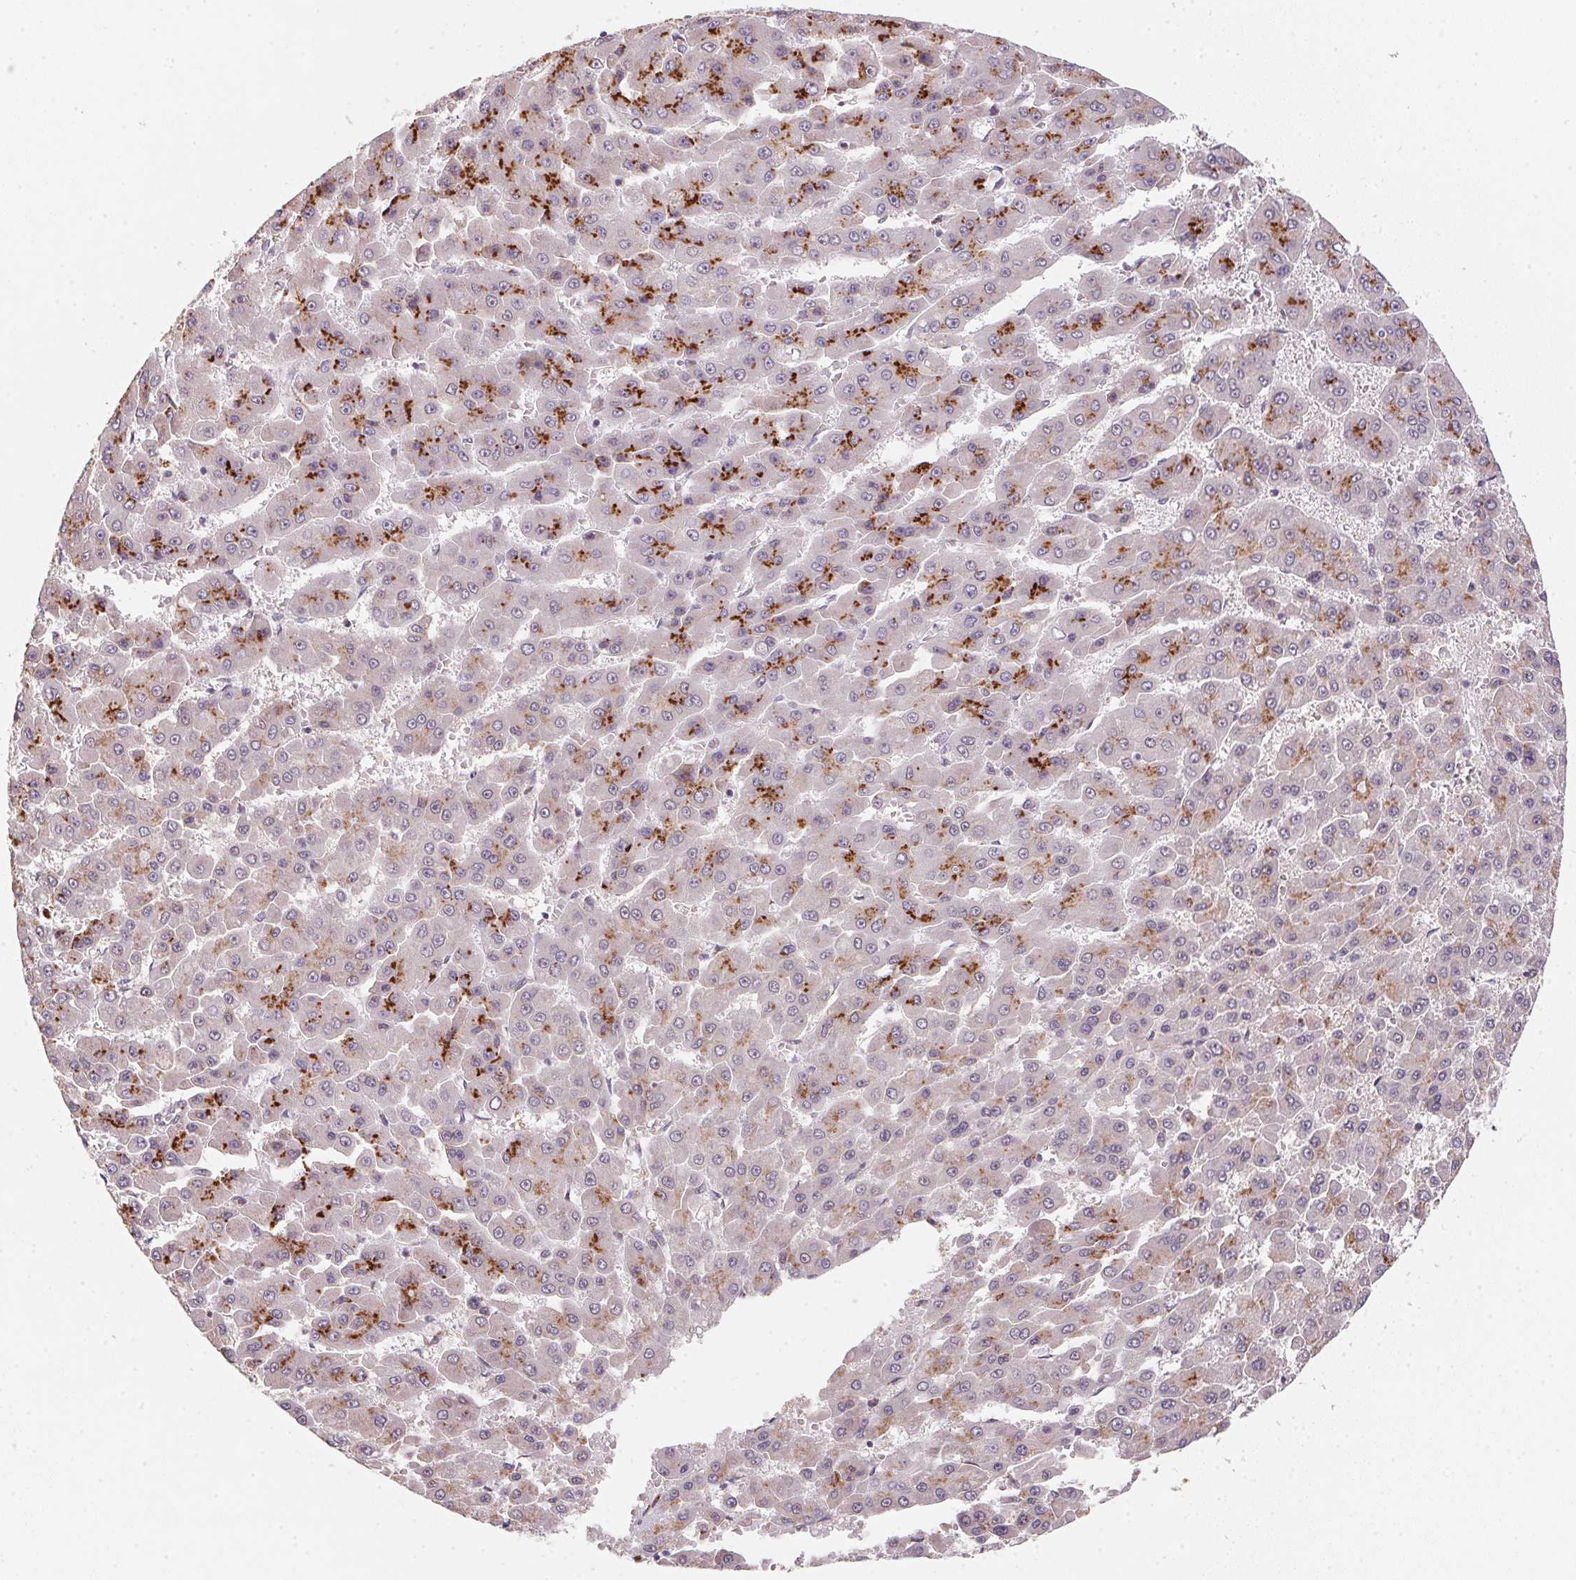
{"staining": {"intensity": "strong", "quantity": "25%-75%", "location": "cytoplasmic/membranous"}, "tissue": "liver cancer", "cell_type": "Tumor cells", "image_type": "cancer", "snomed": [{"axis": "morphology", "description": "Carcinoma, Hepatocellular, NOS"}, {"axis": "topography", "description": "Liver"}], "caption": "Strong cytoplasmic/membranous protein staining is present in approximately 25%-75% of tumor cells in liver cancer (hepatocellular carcinoma). The protein is stained brown, and the nuclei are stained in blue (DAB IHC with brightfield microscopy, high magnification).", "gene": "RAB22A", "patient": {"sex": "male", "age": 78}}